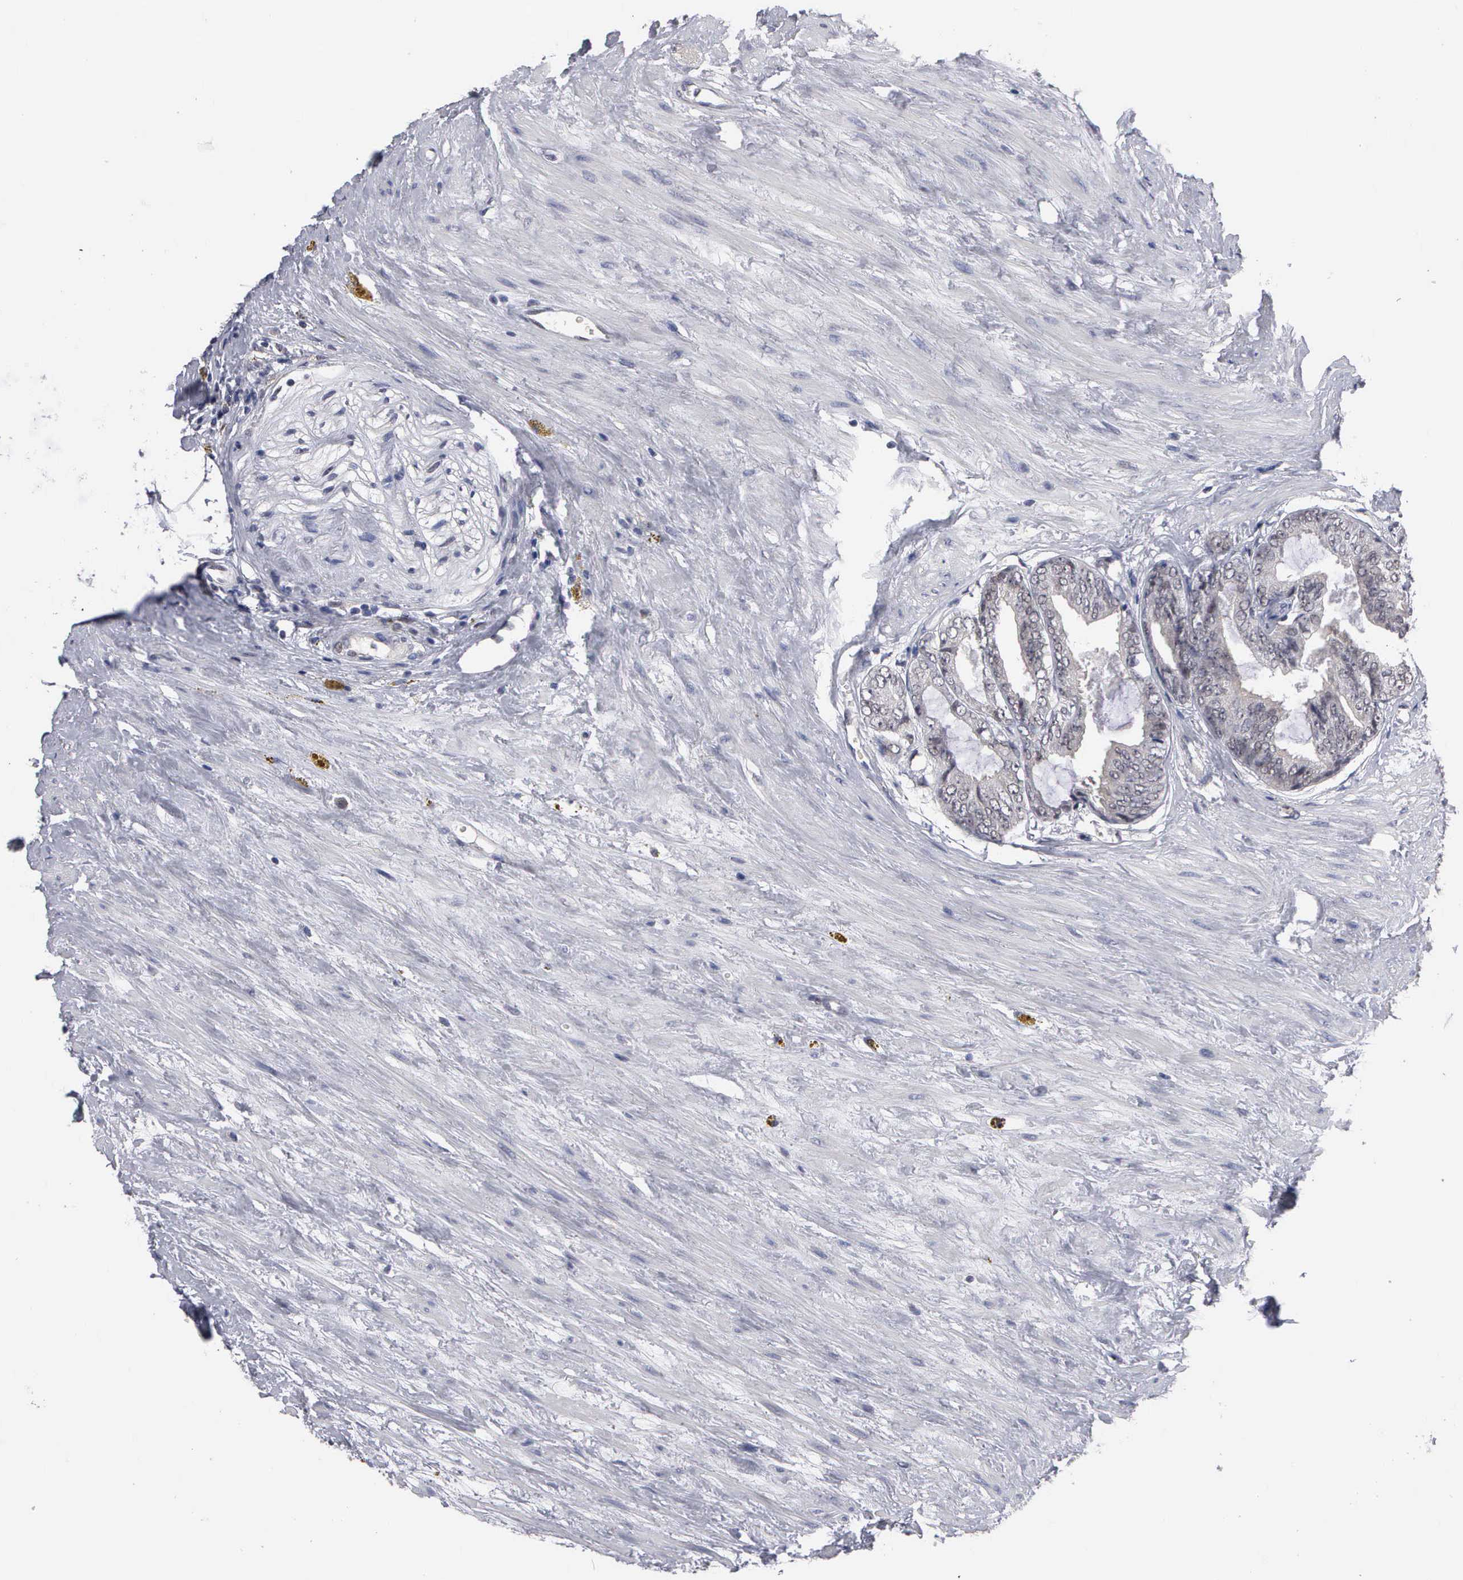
{"staining": {"intensity": "negative", "quantity": "none", "location": "none"}, "tissue": "prostate cancer", "cell_type": "Tumor cells", "image_type": "cancer", "snomed": [{"axis": "morphology", "description": "Adenocarcinoma, Medium grade"}, {"axis": "topography", "description": "Prostate"}], "caption": "The photomicrograph shows no staining of tumor cells in medium-grade adenocarcinoma (prostate).", "gene": "ZBTB33", "patient": {"sex": "male", "age": 79}}